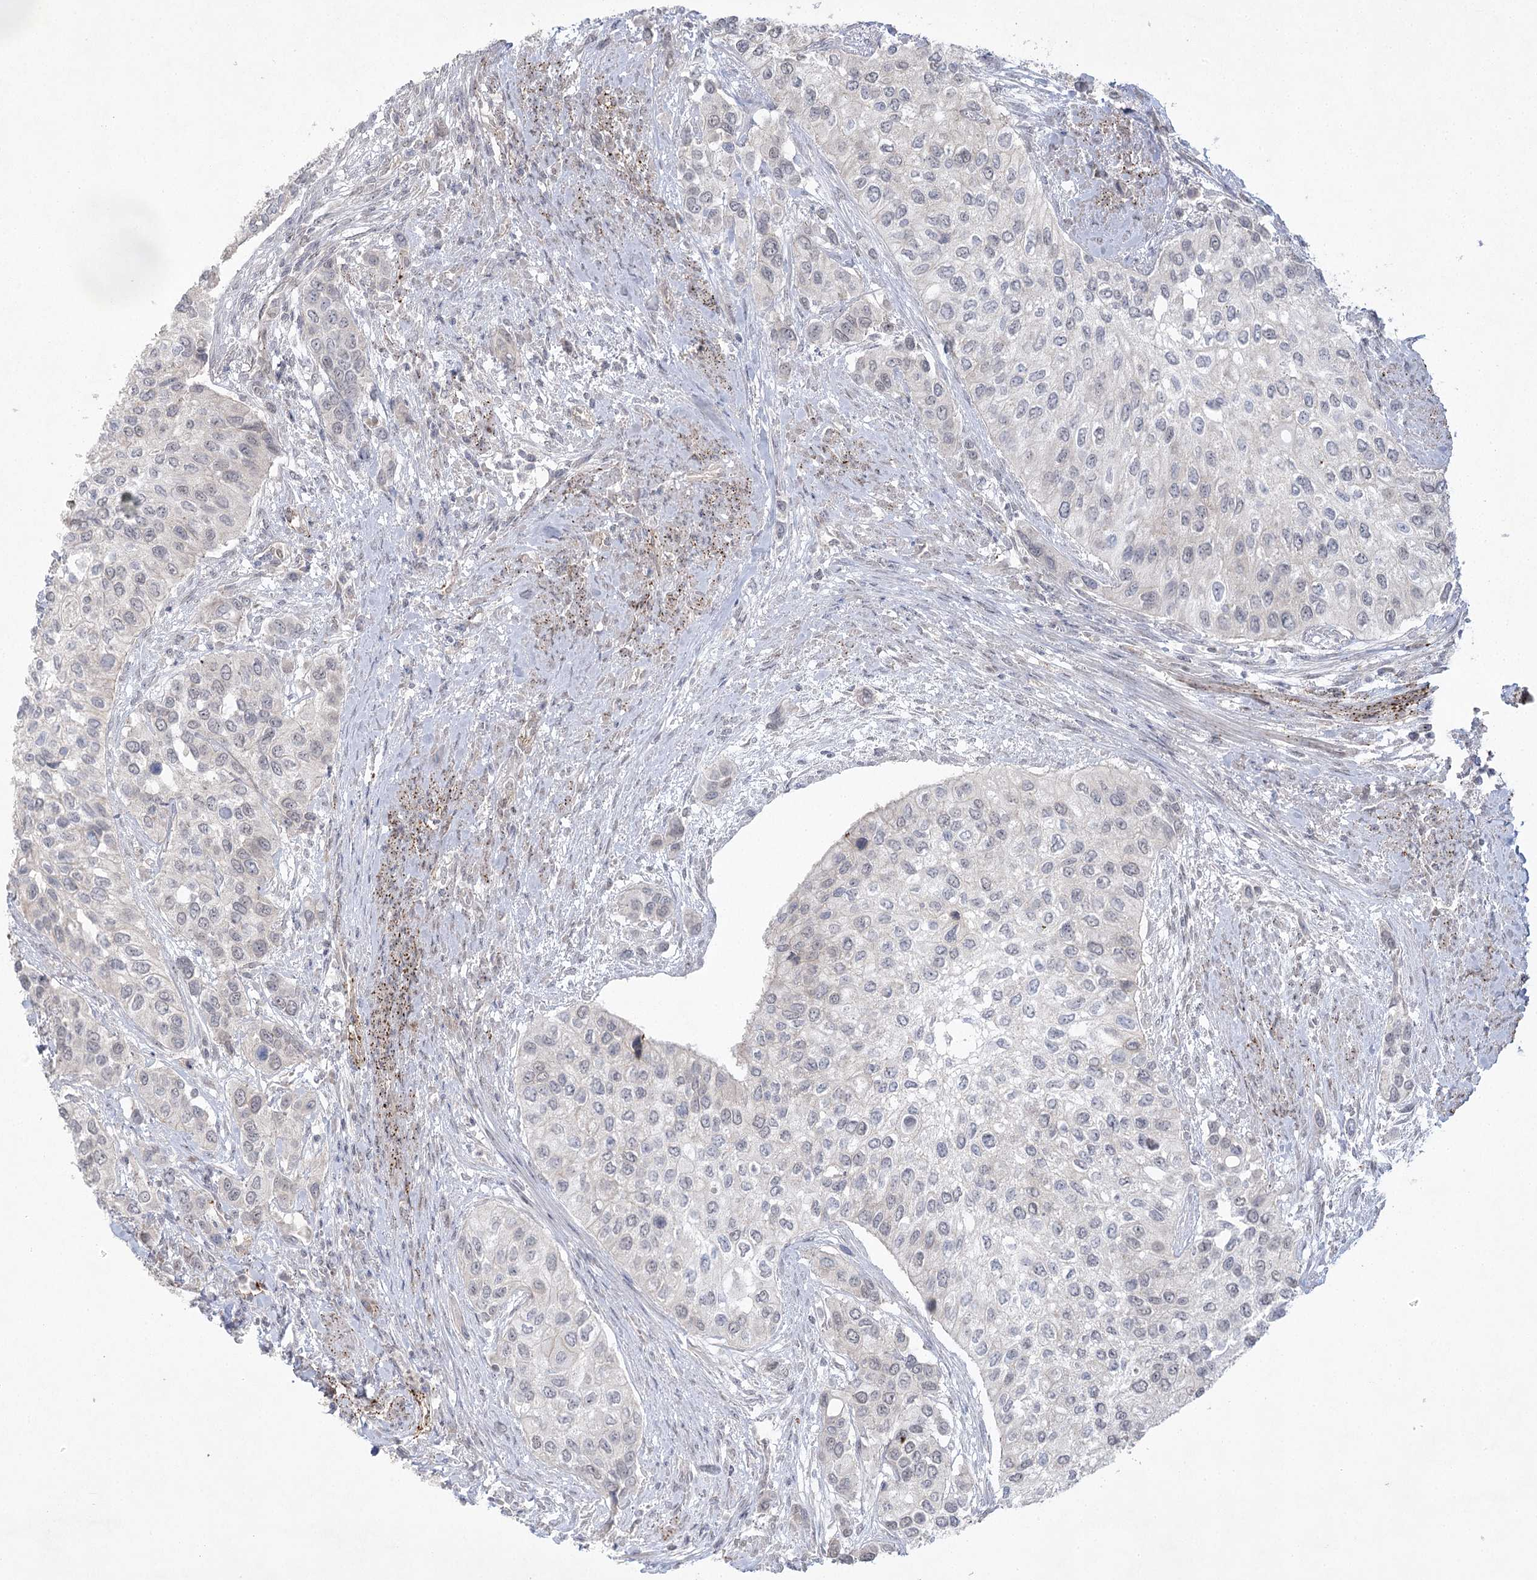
{"staining": {"intensity": "negative", "quantity": "none", "location": "none"}, "tissue": "urothelial cancer", "cell_type": "Tumor cells", "image_type": "cancer", "snomed": [{"axis": "morphology", "description": "Normal tissue, NOS"}, {"axis": "morphology", "description": "Urothelial carcinoma, High grade"}, {"axis": "topography", "description": "Vascular tissue"}, {"axis": "topography", "description": "Urinary bladder"}], "caption": "Tumor cells are negative for brown protein staining in high-grade urothelial carcinoma. The staining was performed using DAB (3,3'-diaminobenzidine) to visualize the protein expression in brown, while the nuclei were stained in blue with hematoxylin (Magnification: 20x).", "gene": "AMTN", "patient": {"sex": "female", "age": 56}}